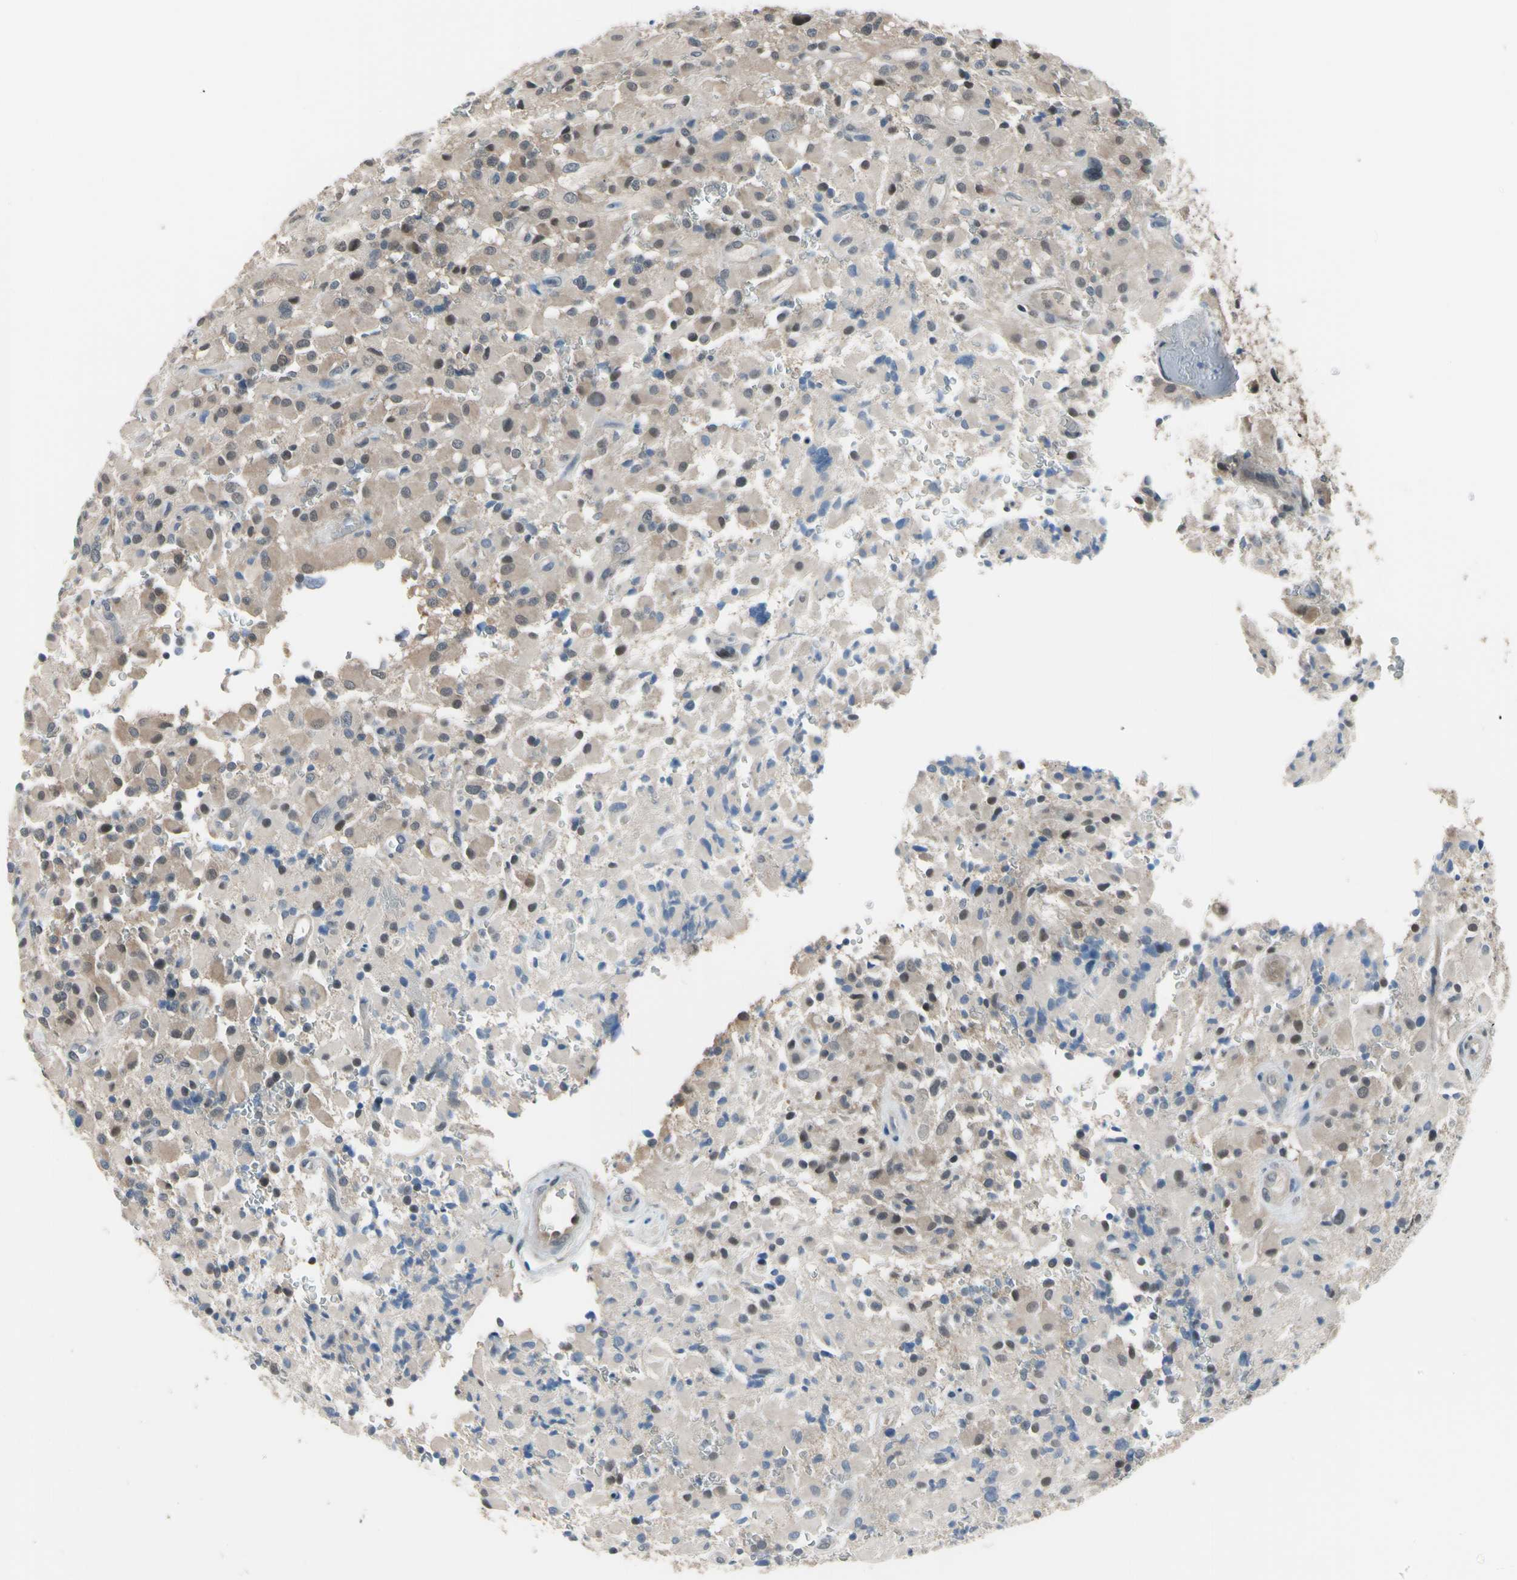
{"staining": {"intensity": "moderate", "quantity": "25%-75%", "location": "cytoplasmic/membranous"}, "tissue": "glioma", "cell_type": "Tumor cells", "image_type": "cancer", "snomed": [{"axis": "morphology", "description": "Glioma, malignant, High grade"}, {"axis": "topography", "description": "Brain"}], "caption": "Tumor cells show moderate cytoplasmic/membranous expression in approximately 25%-75% of cells in glioma. The protein is stained brown, and the nuclei are stained in blue (DAB (3,3'-diaminobenzidine) IHC with brightfield microscopy, high magnification).", "gene": "HSPA4", "patient": {"sex": "male", "age": 71}}